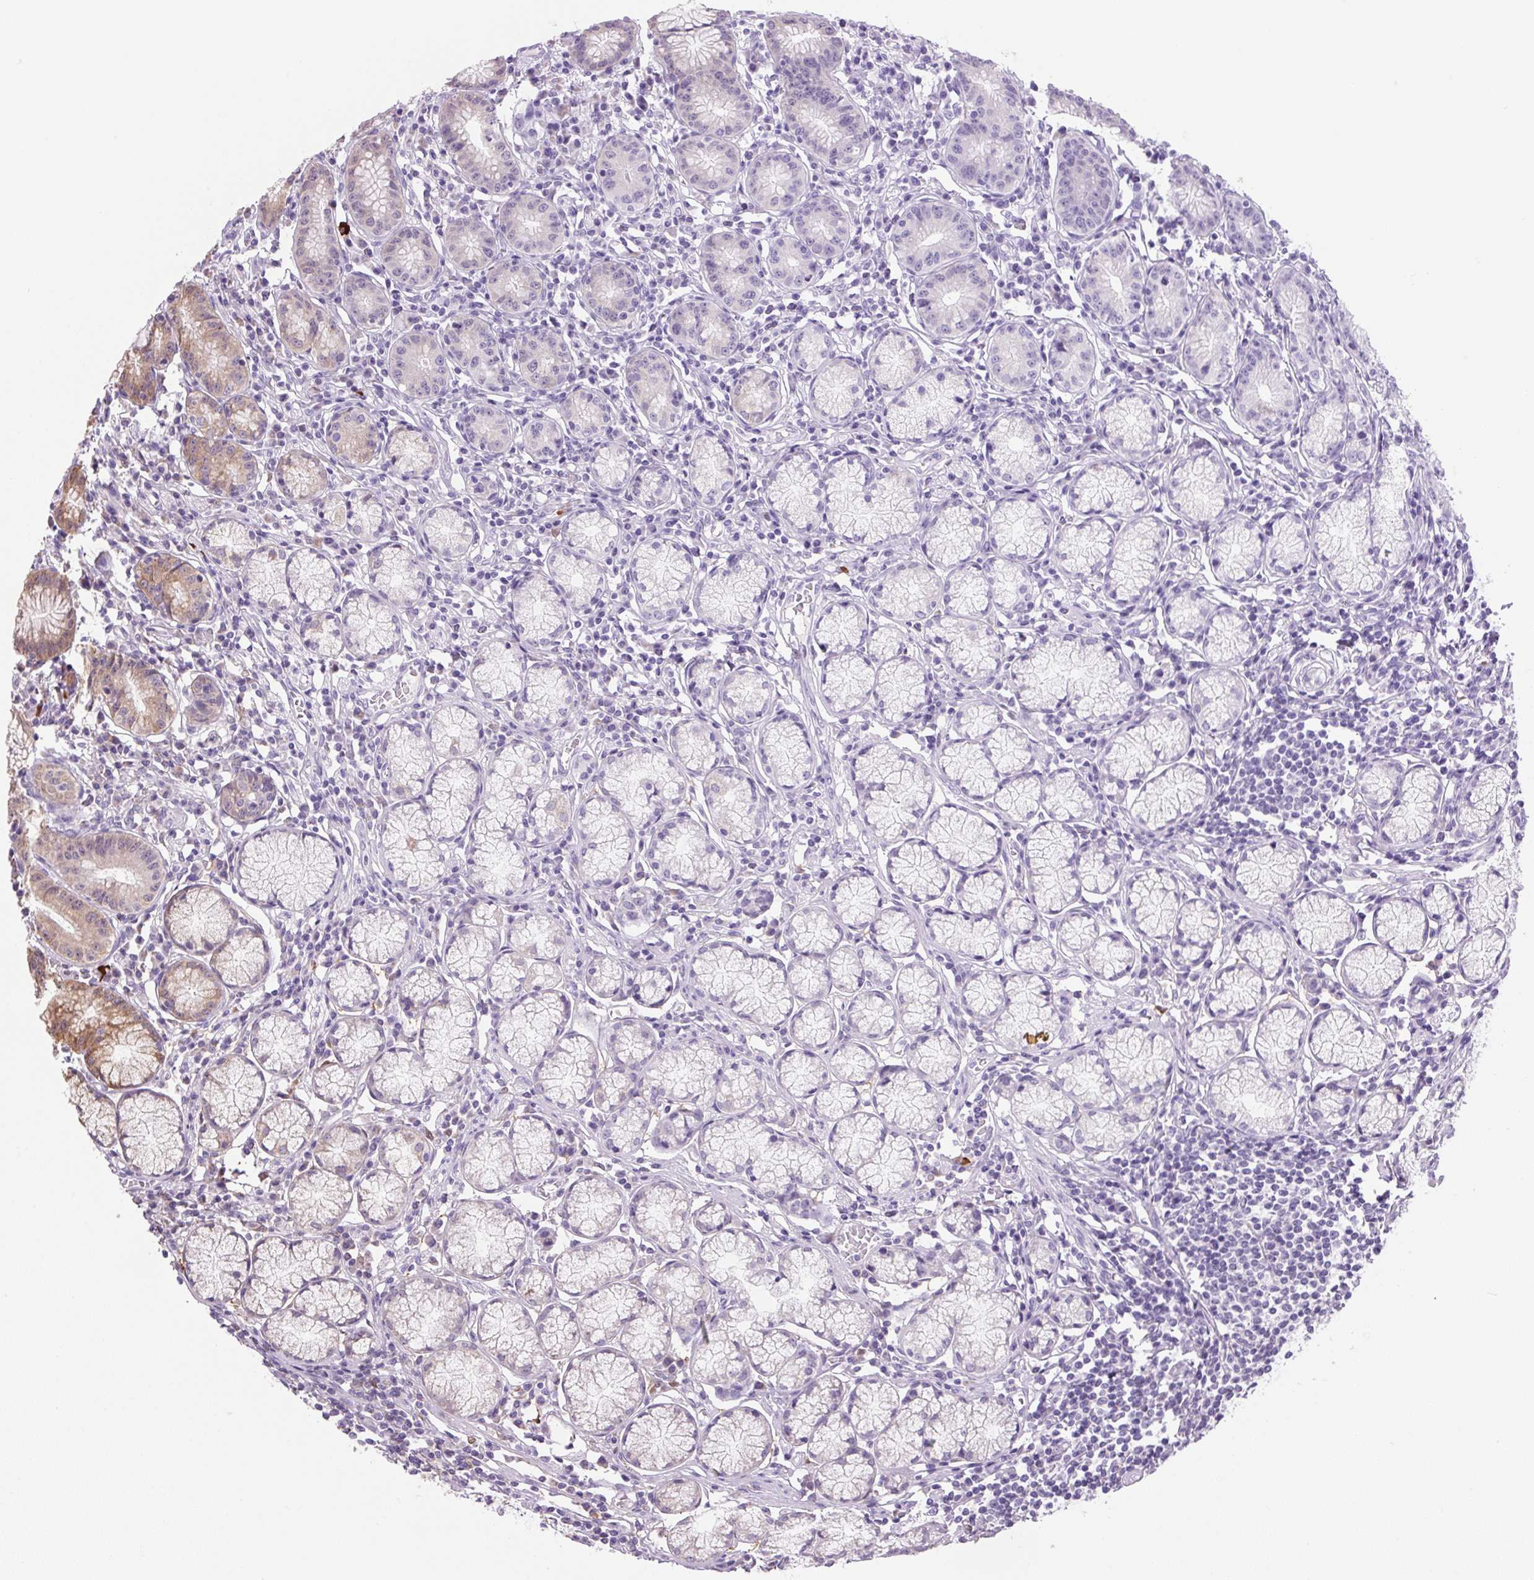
{"staining": {"intensity": "moderate", "quantity": "<25%", "location": "cytoplasmic/membranous"}, "tissue": "stomach", "cell_type": "Glandular cells", "image_type": "normal", "snomed": [{"axis": "morphology", "description": "Normal tissue, NOS"}, {"axis": "topography", "description": "Stomach"}], "caption": "A low amount of moderate cytoplasmic/membranous positivity is identified in about <25% of glandular cells in benign stomach.", "gene": "SGF29", "patient": {"sex": "male", "age": 55}}